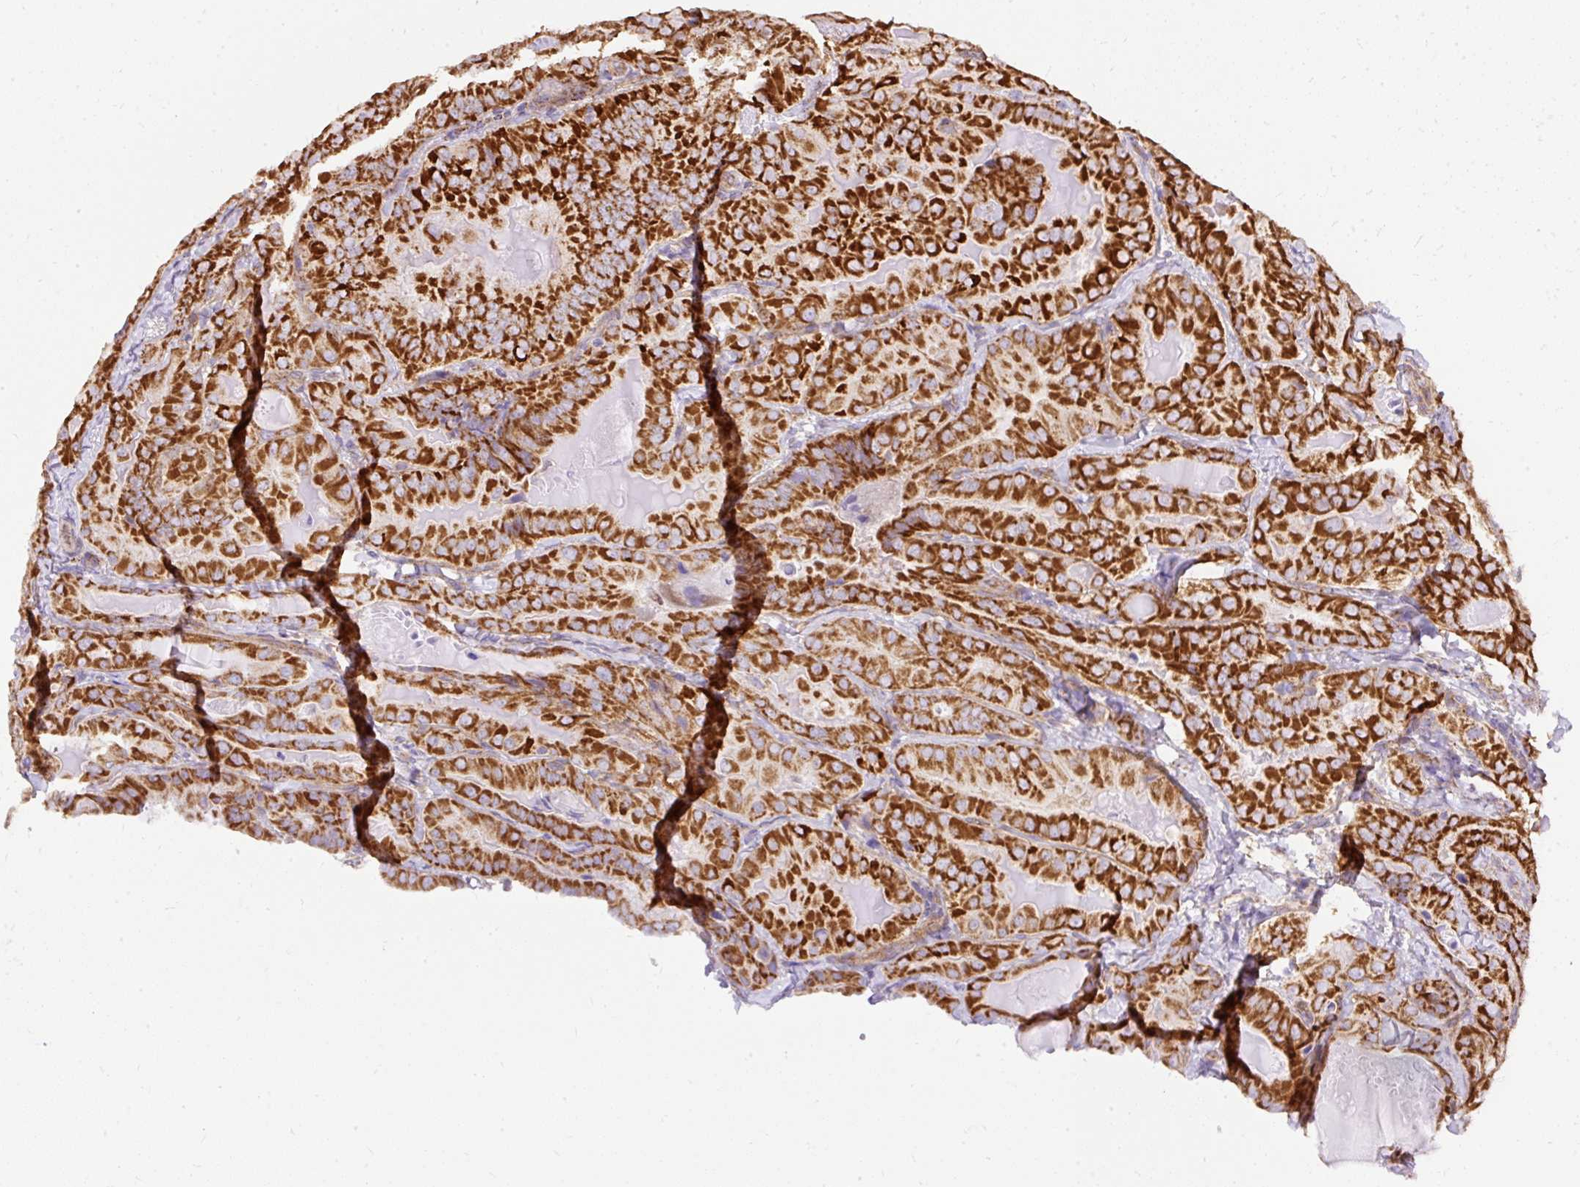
{"staining": {"intensity": "strong", "quantity": ">75%", "location": "cytoplasmic/membranous"}, "tissue": "thyroid cancer", "cell_type": "Tumor cells", "image_type": "cancer", "snomed": [{"axis": "morphology", "description": "Papillary adenocarcinoma, NOS"}, {"axis": "topography", "description": "Thyroid gland"}], "caption": "High-magnification brightfield microscopy of papillary adenocarcinoma (thyroid) stained with DAB (brown) and counterstained with hematoxylin (blue). tumor cells exhibit strong cytoplasmic/membranous positivity is identified in approximately>75% of cells.", "gene": "CEP290", "patient": {"sex": "female", "age": 68}}